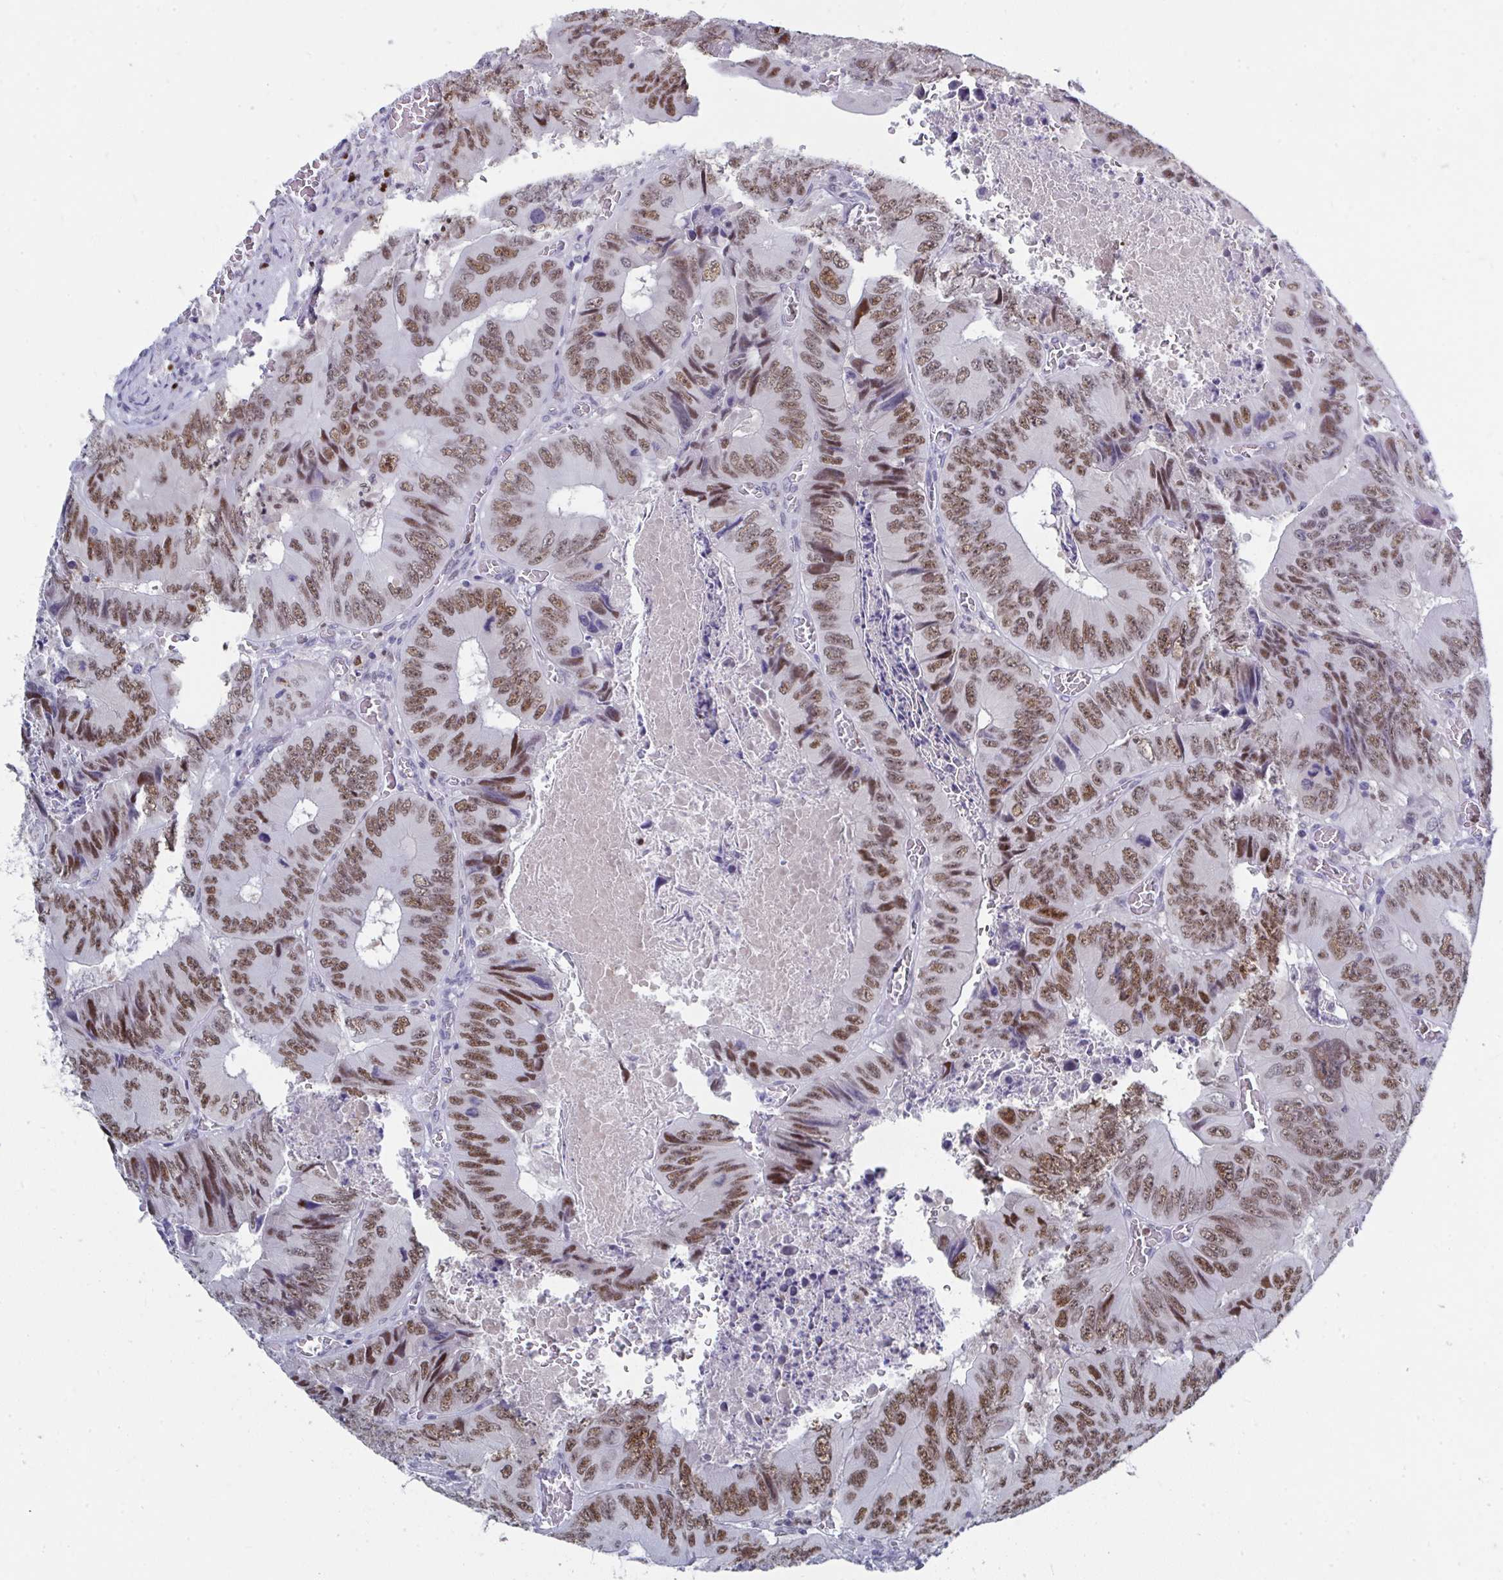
{"staining": {"intensity": "moderate", "quantity": ">75%", "location": "nuclear"}, "tissue": "colorectal cancer", "cell_type": "Tumor cells", "image_type": "cancer", "snomed": [{"axis": "morphology", "description": "Adenocarcinoma, NOS"}, {"axis": "topography", "description": "Colon"}], "caption": "Protein analysis of adenocarcinoma (colorectal) tissue exhibits moderate nuclear expression in about >75% of tumor cells. Nuclei are stained in blue.", "gene": "JDP2", "patient": {"sex": "female", "age": 84}}